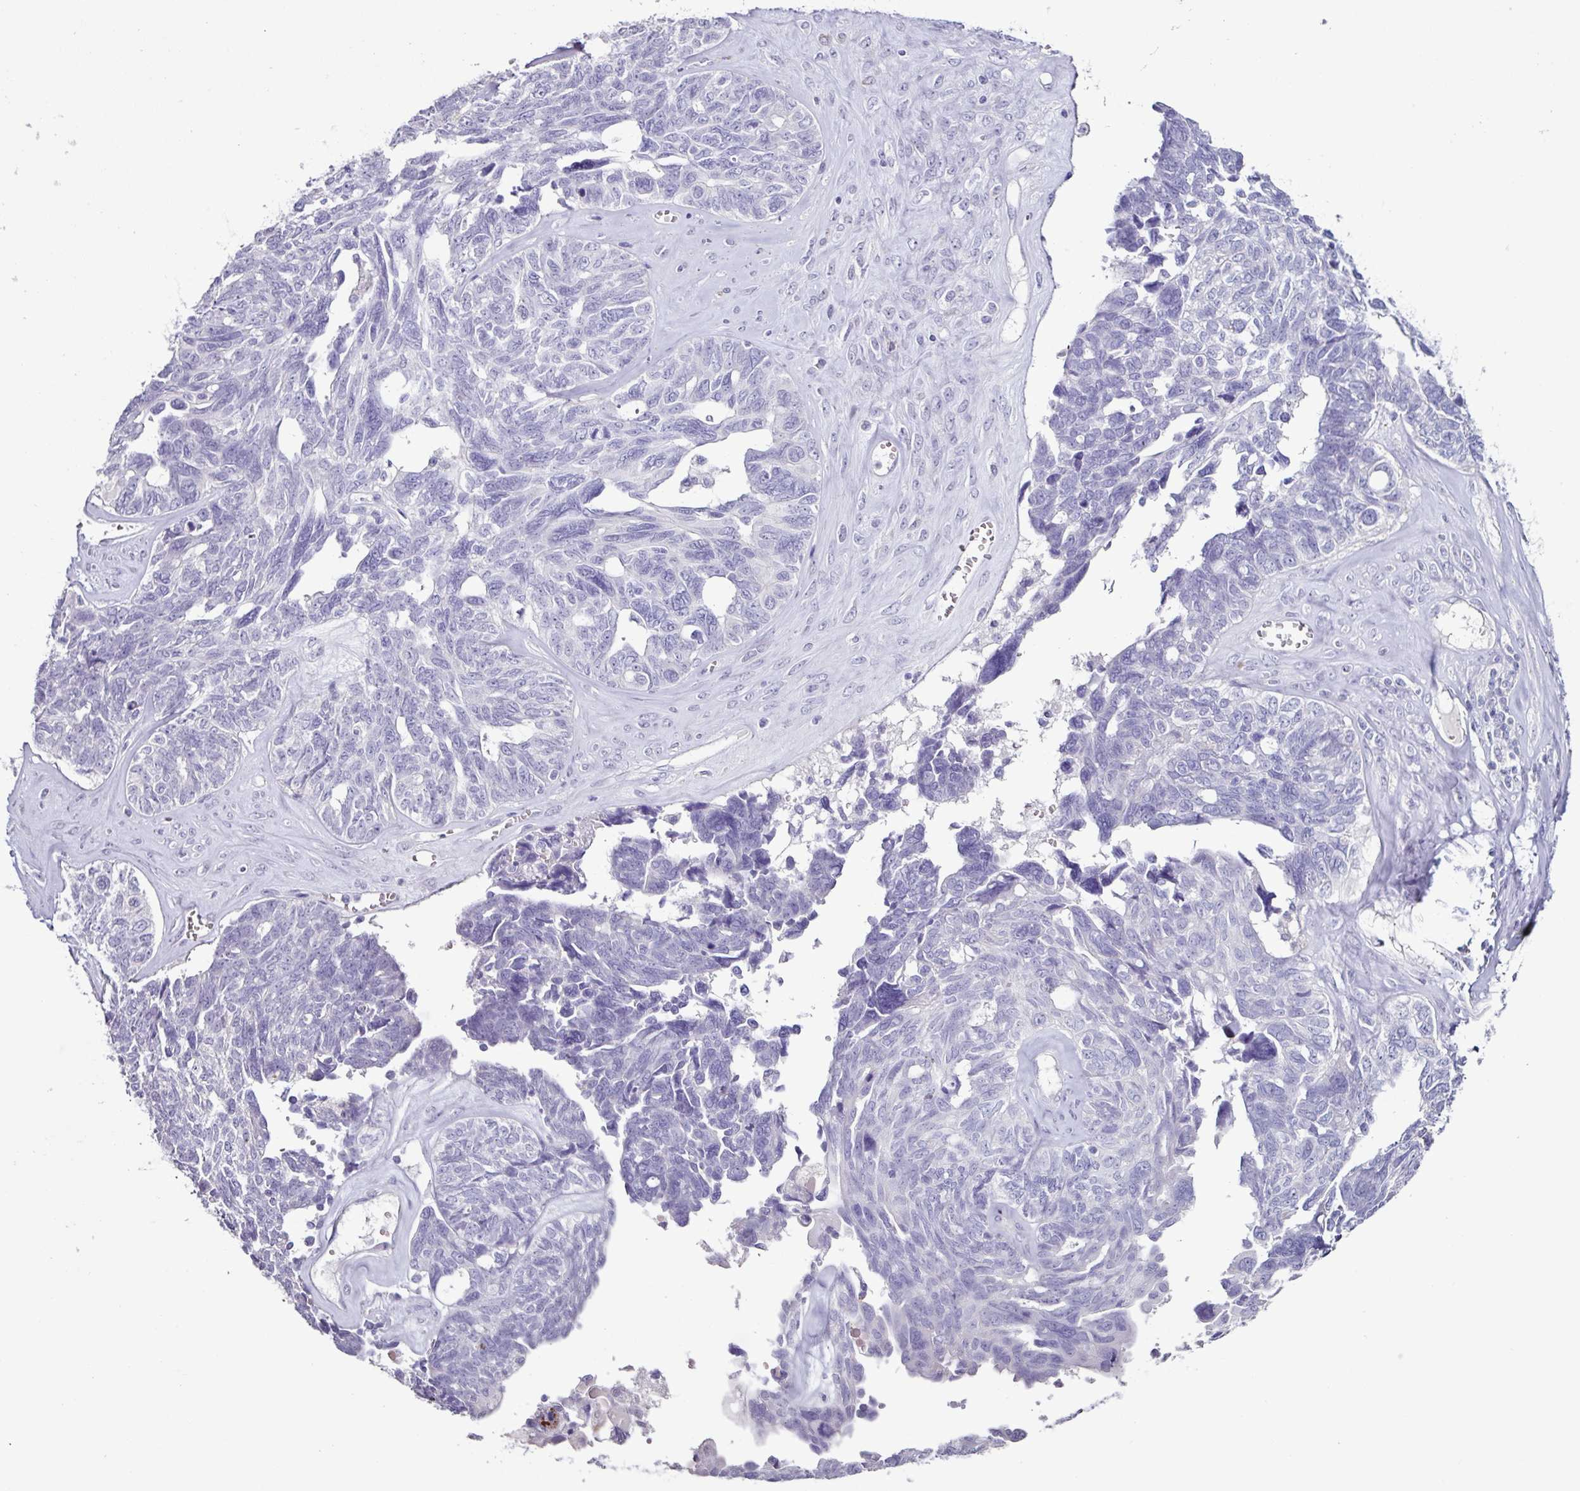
{"staining": {"intensity": "negative", "quantity": "none", "location": "none"}, "tissue": "ovarian cancer", "cell_type": "Tumor cells", "image_type": "cancer", "snomed": [{"axis": "morphology", "description": "Cystadenocarcinoma, serous, NOS"}, {"axis": "topography", "description": "Ovary"}], "caption": "An image of ovarian cancer stained for a protein exhibits no brown staining in tumor cells.", "gene": "GLP2R", "patient": {"sex": "female", "age": 79}}